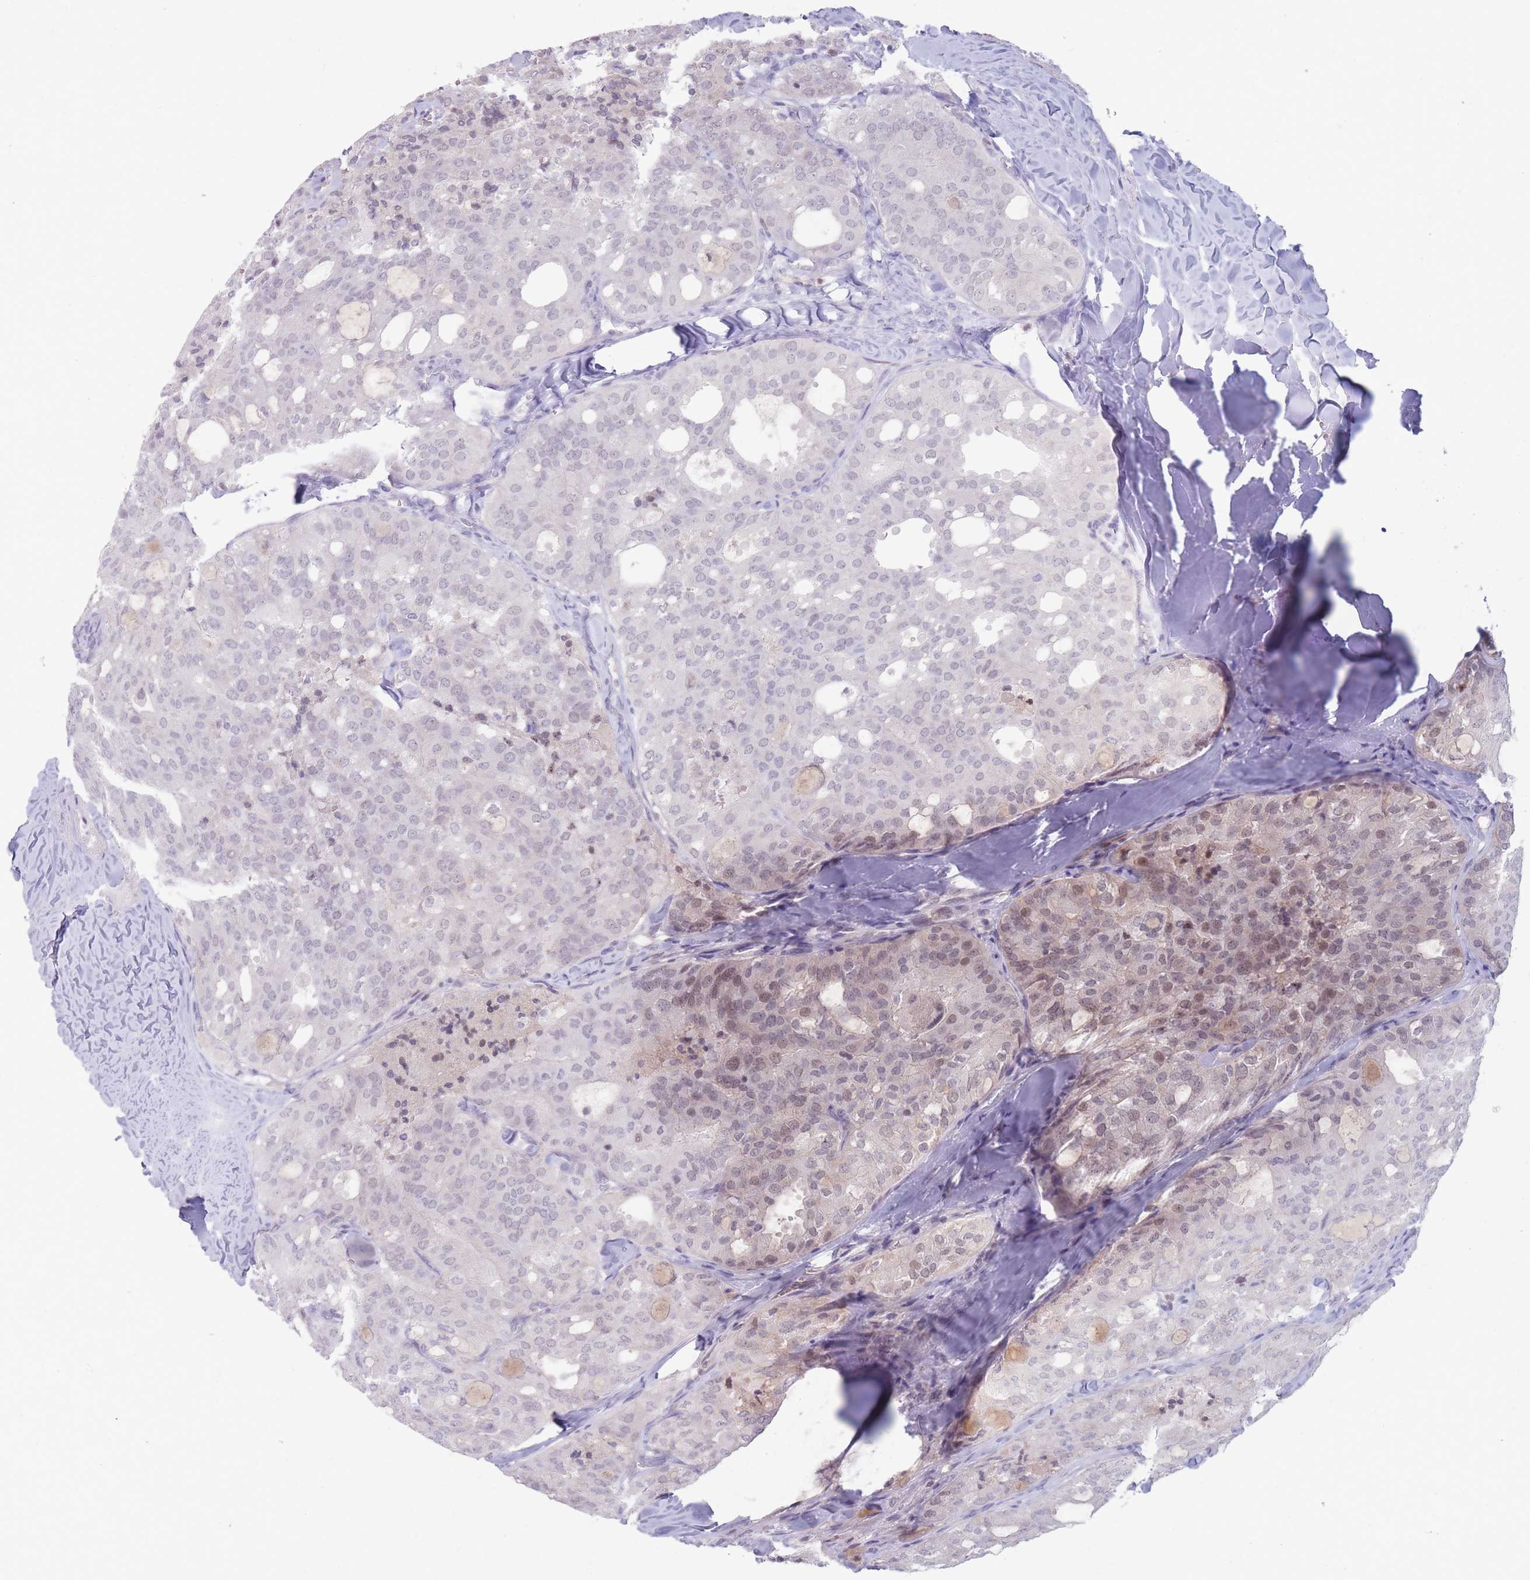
{"staining": {"intensity": "moderate", "quantity": "<25%", "location": "nuclear"}, "tissue": "thyroid cancer", "cell_type": "Tumor cells", "image_type": "cancer", "snomed": [{"axis": "morphology", "description": "Follicular adenoma carcinoma, NOS"}, {"axis": "topography", "description": "Thyroid gland"}], "caption": "Immunohistochemistry (IHC) micrograph of thyroid cancer (follicular adenoma carcinoma) stained for a protein (brown), which reveals low levels of moderate nuclear expression in about <25% of tumor cells.", "gene": "ARID3B", "patient": {"sex": "male", "age": 75}}